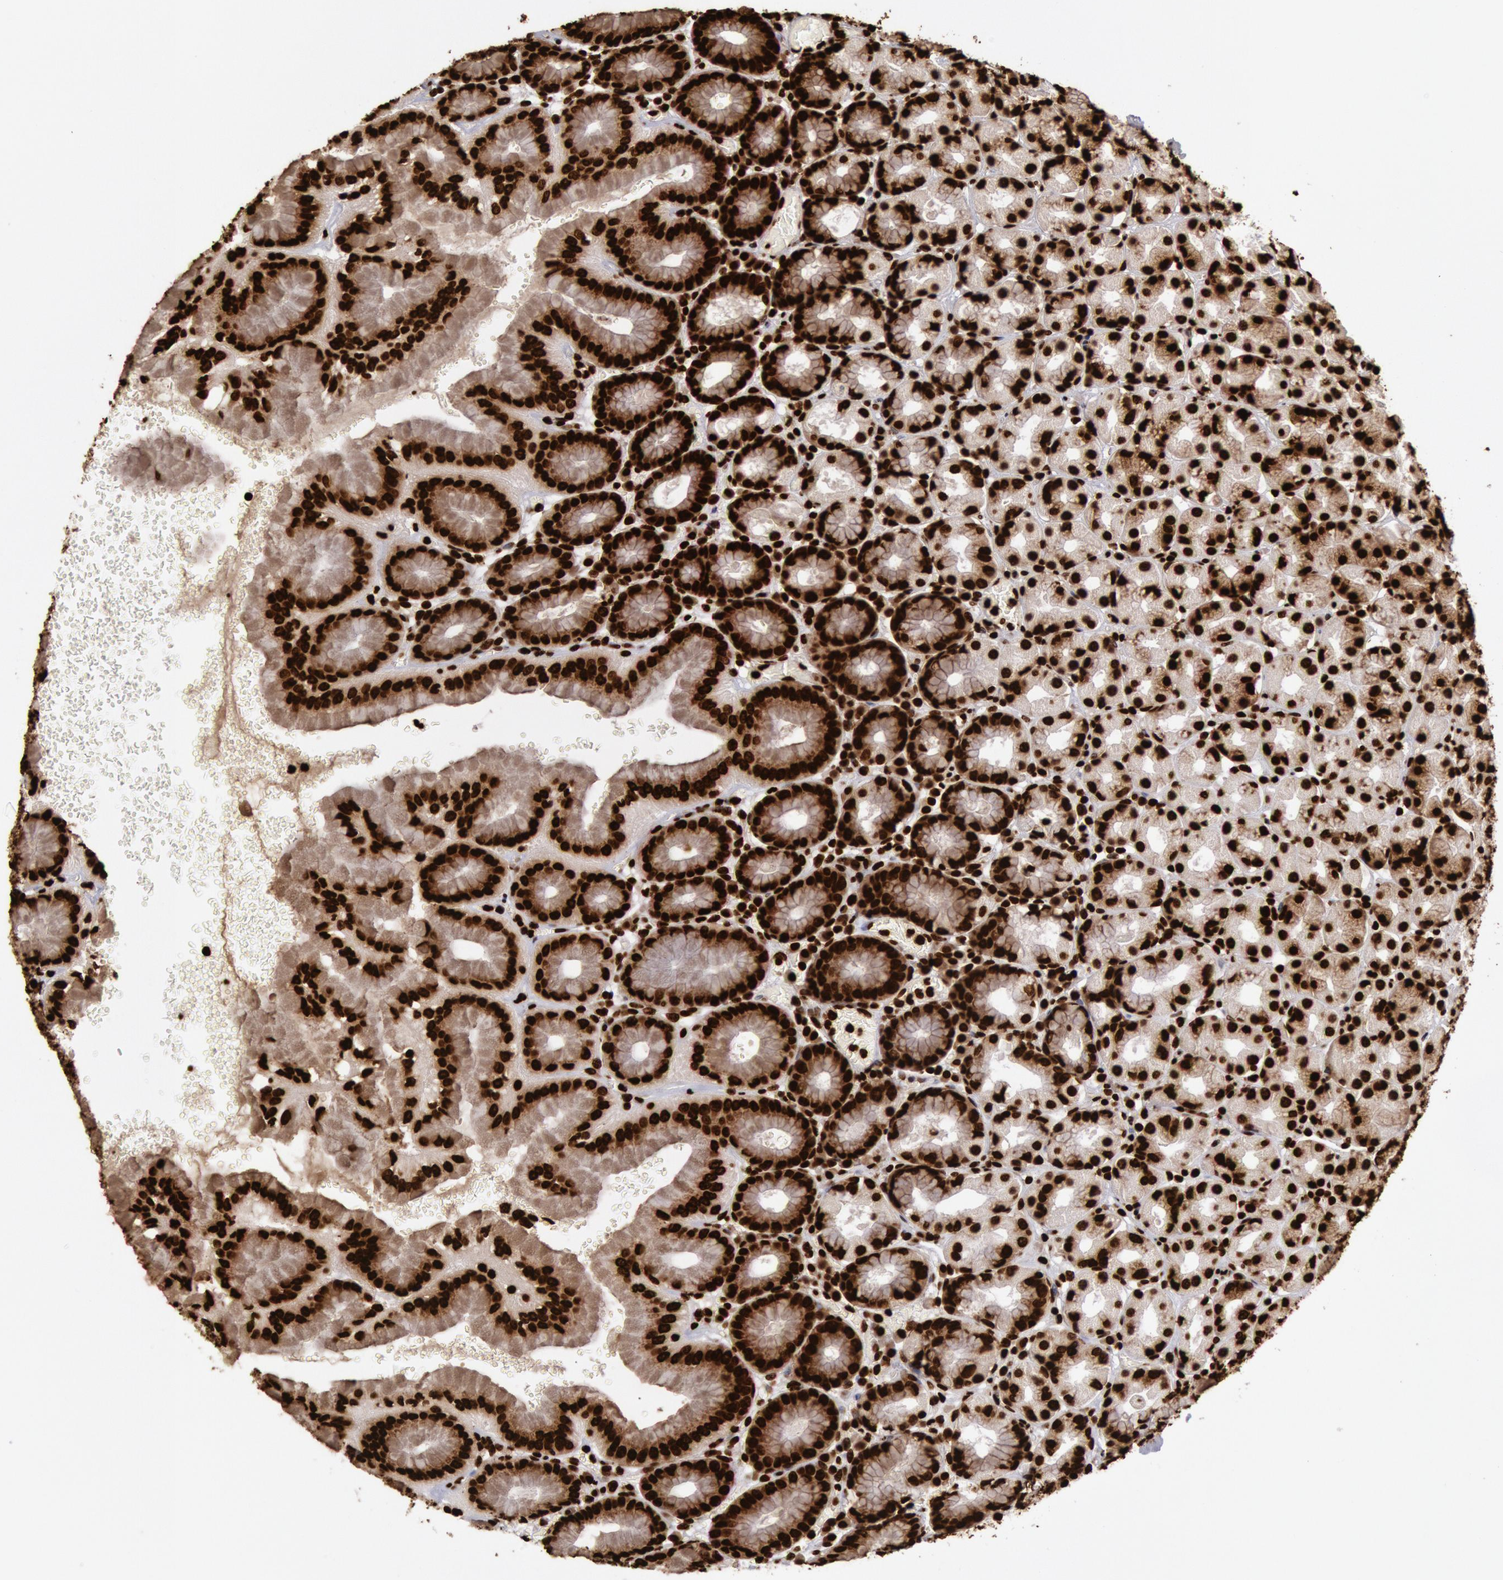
{"staining": {"intensity": "strong", "quantity": ">75%", "location": "nuclear"}, "tissue": "stomach", "cell_type": "Glandular cells", "image_type": "normal", "snomed": [{"axis": "morphology", "description": "Normal tissue, NOS"}, {"axis": "topography", "description": "Stomach, upper"}, {"axis": "topography", "description": "Stomach"}], "caption": "A brown stain shows strong nuclear staining of a protein in glandular cells of unremarkable human stomach.", "gene": "H3", "patient": {"sex": "male", "age": 76}}